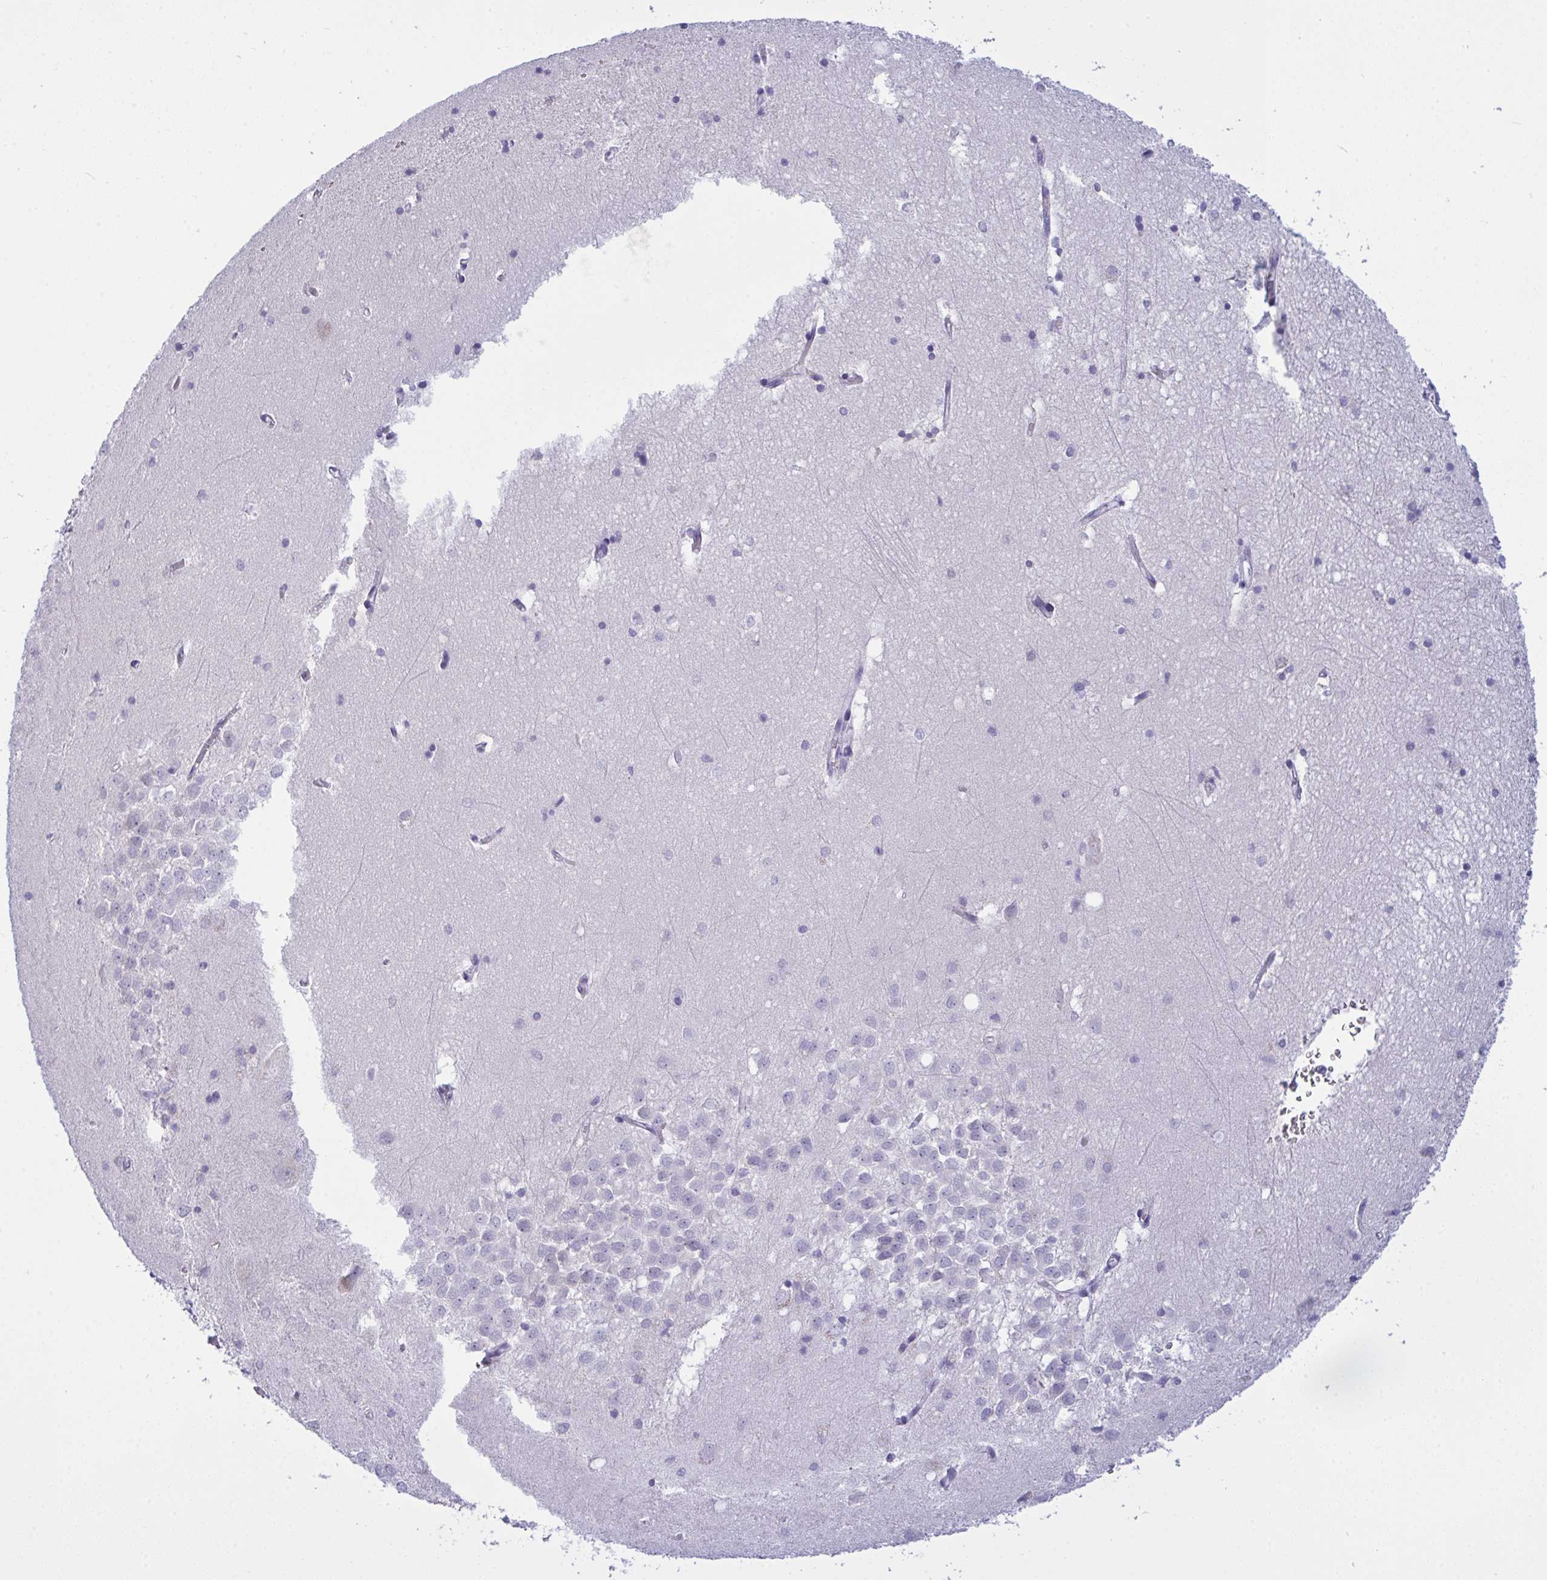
{"staining": {"intensity": "negative", "quantity": "none", "location": "none"}, "tissue": "hippocampus", "cell_type": "Glial cells", "image_type": "normal", "snomed": [{"axis": "morphology", "description": "Normal tissue, NOS"}, {"axis": "topography", "description": "Hippocampus"}], "caption": "An immunohistochemistry (IHC) image of benign hippocampus is shown. There is no staining in glial cells of hippocampus. (Stains: DAB immunohistochemistry with hematoxylin counter stain, Microscopy: brightfield microscopy at high magnification).", "gene": "TENT5D", "patient": {"sex": "male", "age": 58}}